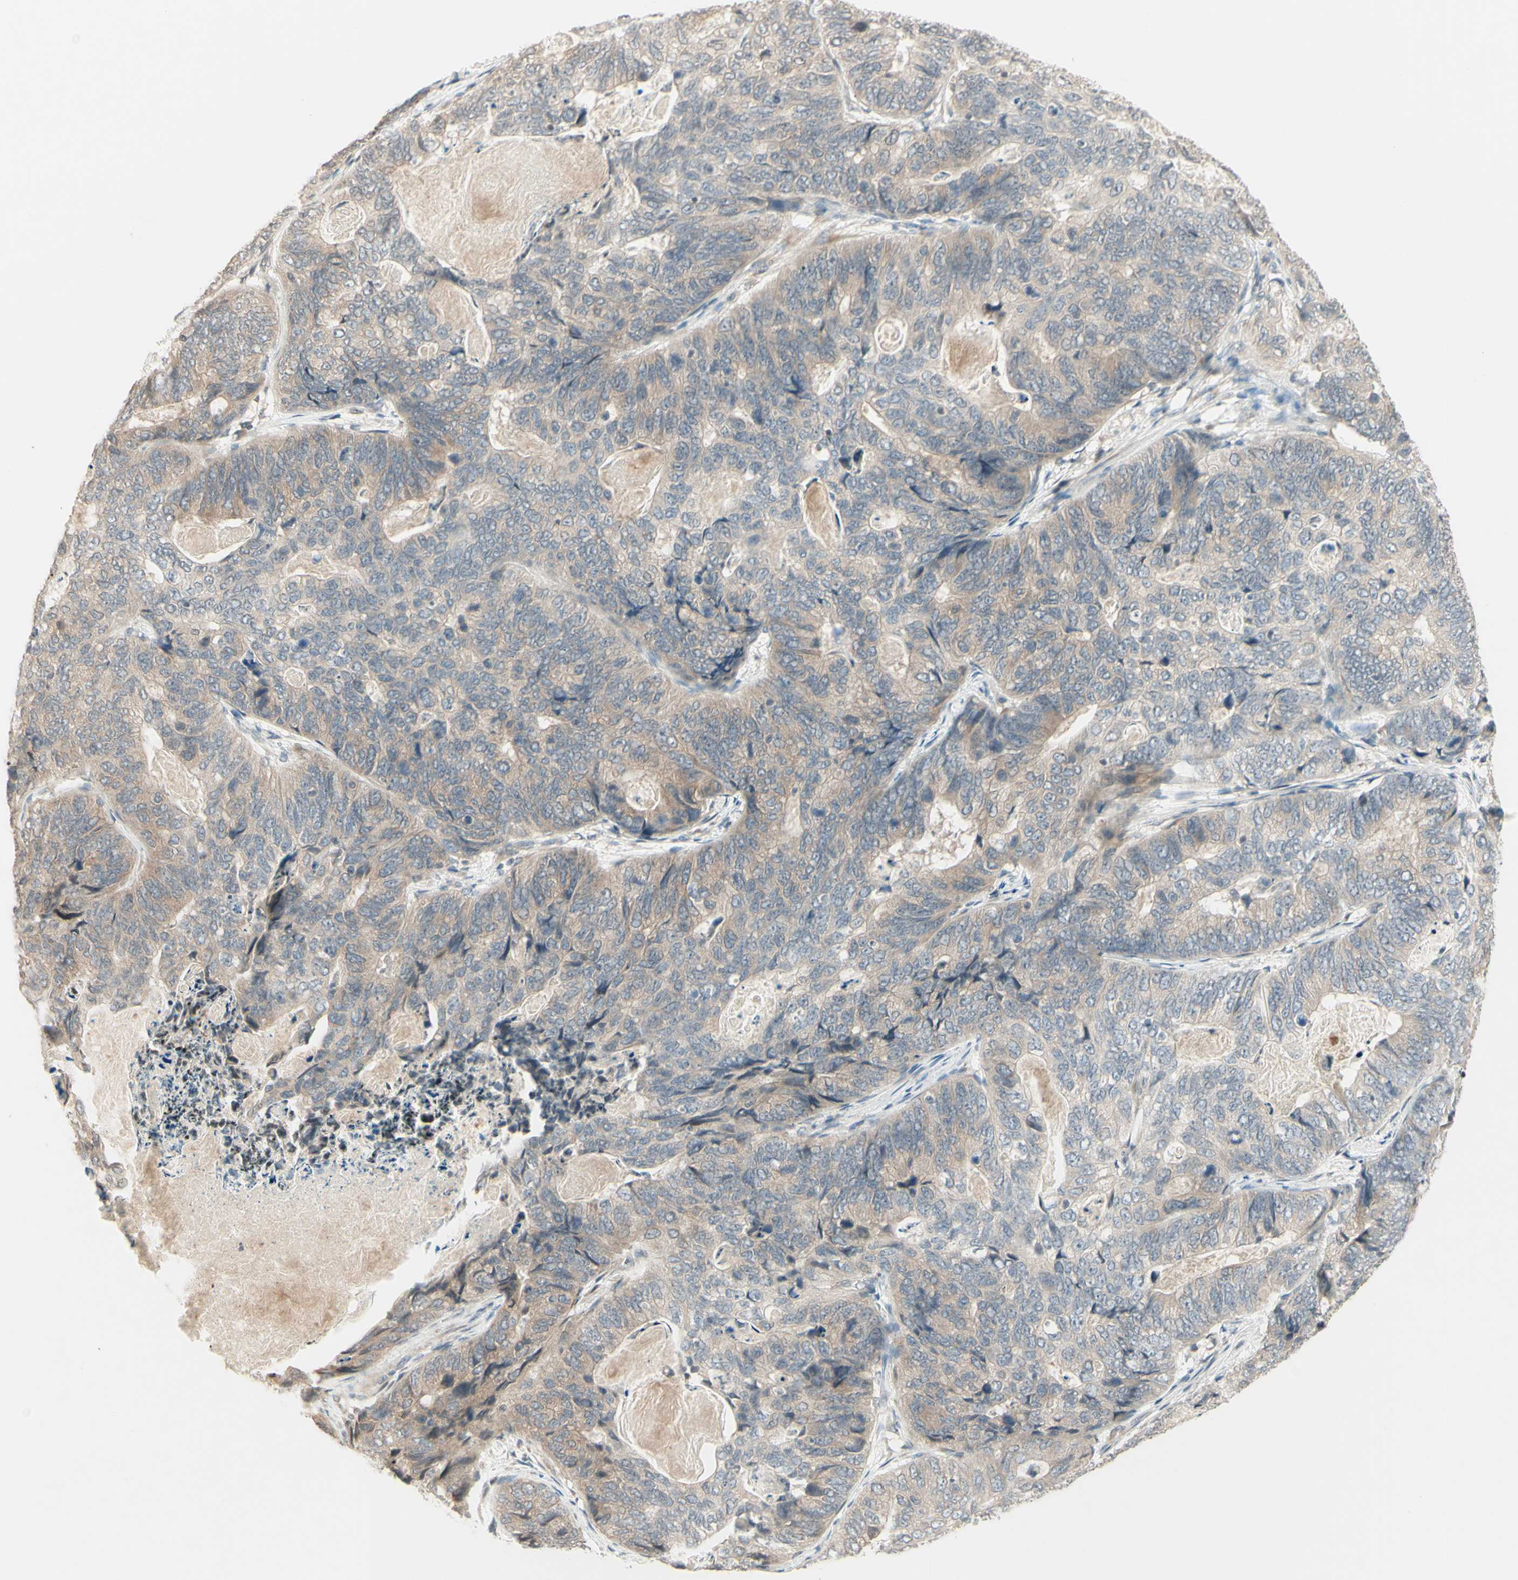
{"staining": {"intensity": "weak", "quantity": ">75%", "location": "cytoplasmic/membranous"}, "tissue": "stomach cancer", "cell_type": "Tumor cells", "image_type": "cancer", "snomed": [{"axis": "morphology", "description": "Adenocarcinoma, NOS"}, {"axis": "topography", "description": "Stomach"}], "caption": "Human stomach cancer (adenocarcinoma) stained with a brown dye demonstrates weak cytoplasmic/membranous positive staining in about >75% of tumor cells.", "gene": "ZW10", "patient": {"sex": "female", "age": 89}}